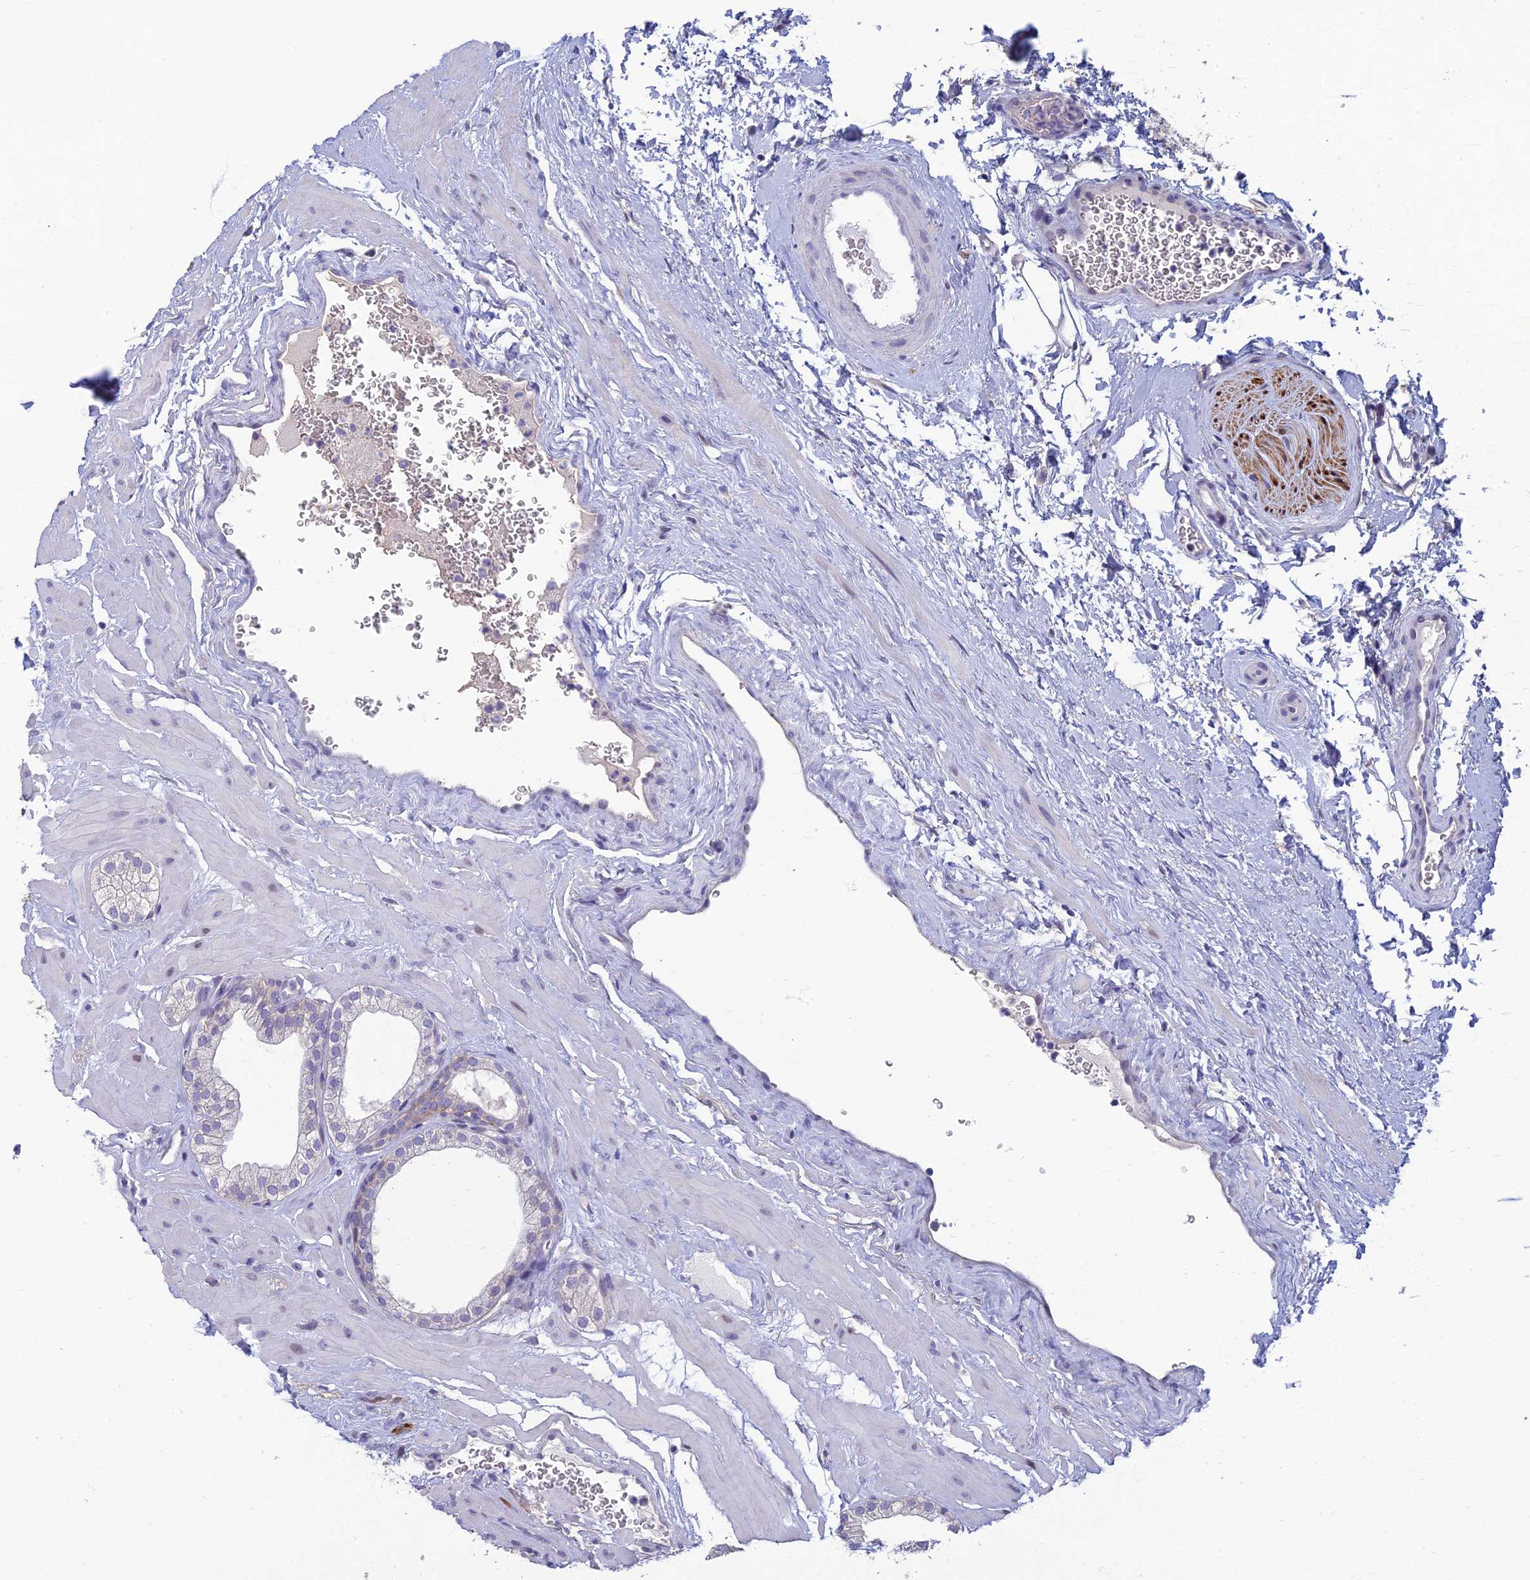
{"staining": {"intensity": "weak", "quantity": "<25%", "location": "cytoplasmic/membranous"}, "tissue": "prostate", "cell_type": "Glandular cells", "image_type": "normal", "snomed": [{"axis": "morphology", "description": "Normal tissue, NOS"}, {"axis": "morphology", "description": "Urothelial carcinoma, Low grade"}, {"axis": "topography", "description": "Urinary bladder"}, {"axis": "topography", "description": "Prostate"}], "caption": "An immunohistochemistry (IHC) micrograph of unremarkable prostate is shown. There is no staining in glandular cells of prostate. The staining was performed using DAB (3,3'-diaminobenzidine) to visualize the protein expression in brown, while the nuclei were stained in blue with hematoxylin (Magnification: 20x).", "gene": "NEURL1", "patient": {"sex": "male", "age": 60}}